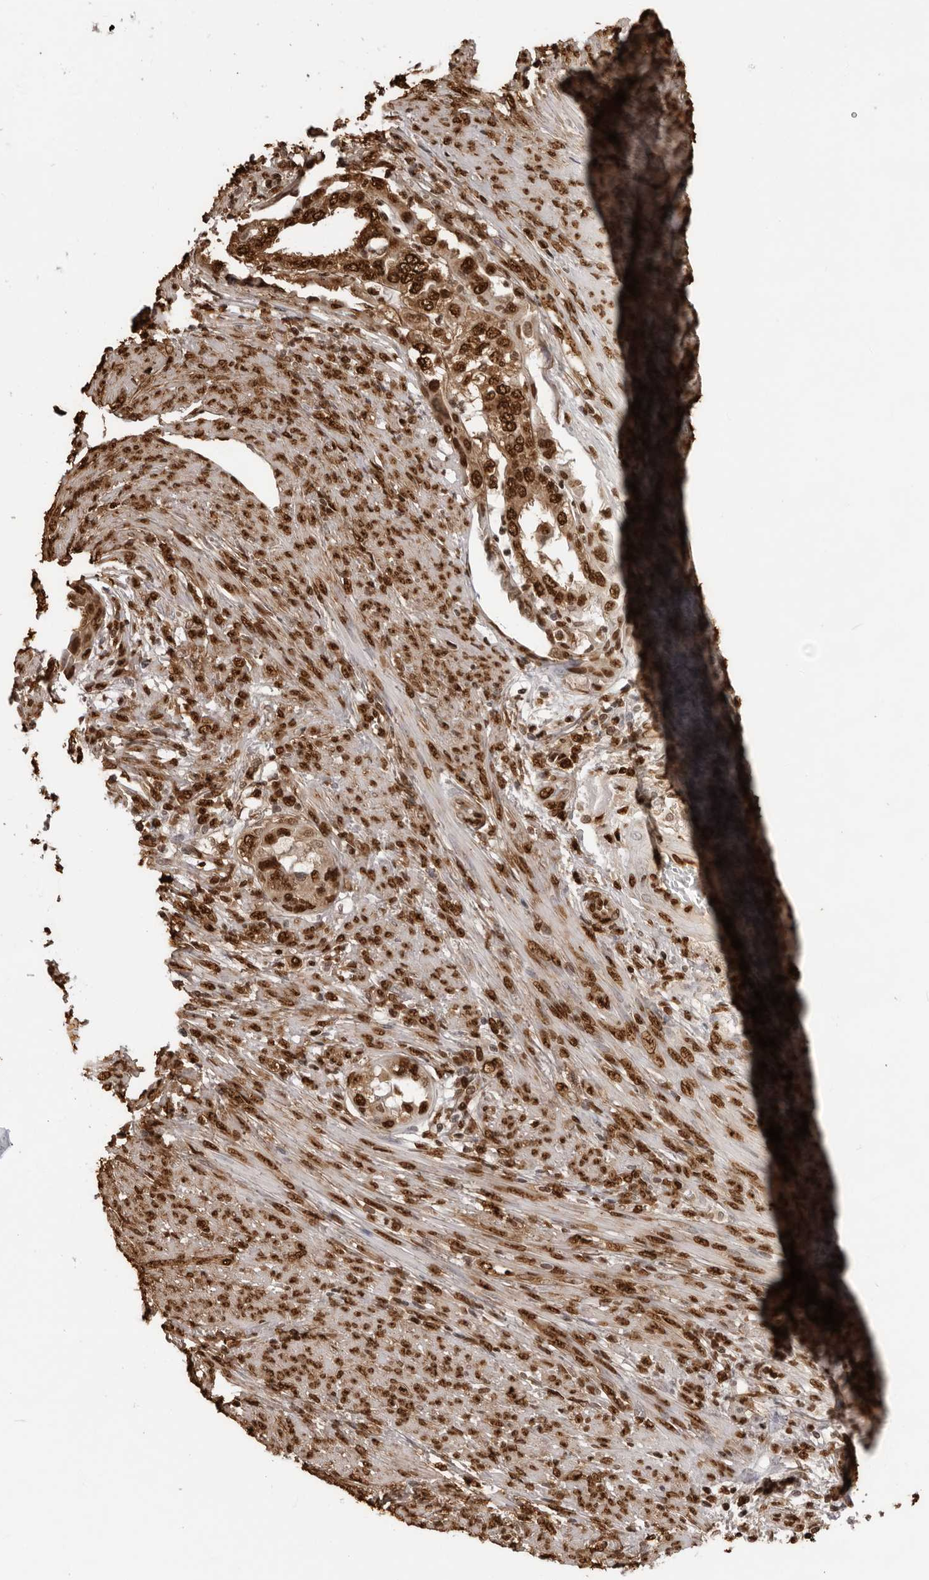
{"staining": {"intensity": "strong", "quantity": ">75%", "location": "cytoplasmic/membranous,nuclear"}, "tissue": "endometrial cancer", "cell_type": "Tumor cells", "image_type": "cancer", "snomed": [{"axis": "morphology", "description": "Adenocarcinoma, NOS"}, {"axis": "topography", "description": "Endometrium"}], "caption": "An immunohistochemistry histopathology image of neoplastic tissue is shown. Protein staining in brown shows strong cytoplasmic/membranous and nuclear positivity in endometrial cancer (adenocarcinoma) within tumor cells. (Brightfield microscopy of DAB IHC at high magnification).", "gene": "ZFP91", "patient": {"sex": "female", "age": 85}}